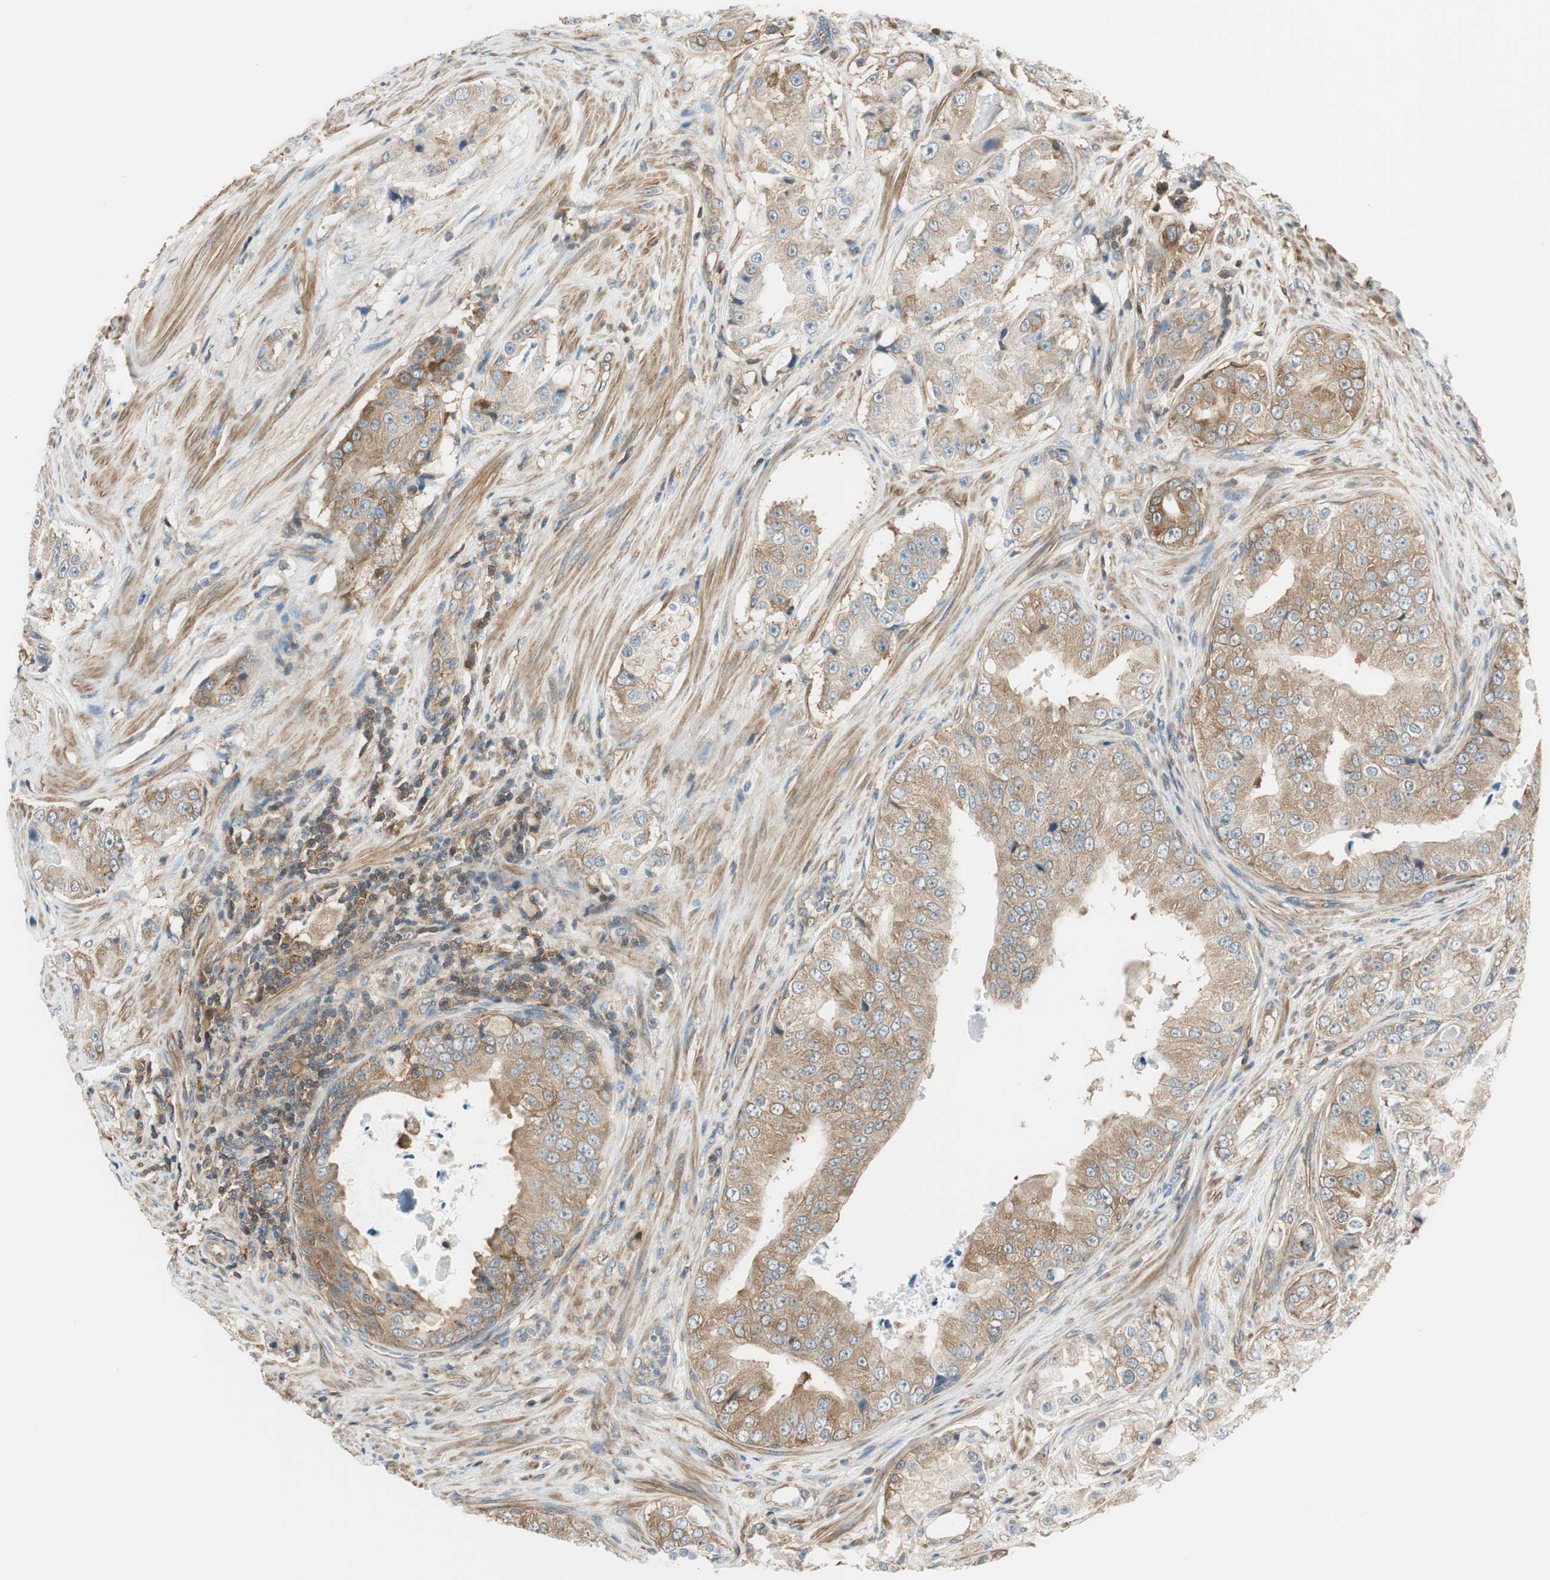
{"staining": {"intensity": "weak", "quantity": ">75%", "location": "cytoplasmic/membranous"}, "tissue": "prostate cancer", "cell_type": "Tumor cells", "image_type": "cancer", "snomed": [{"axis": "morphology", "description": "Adenocarcinoma, High grade"}, {"axis": "topography", "description": "Prostate"}], "caption": "The immunohistochemical stain highlights weak cytoplasmic/membranous staining in tumor cells of prostate cancer tissue.", "gene": "PI4K2B", "patient": {"sex": "male", "age": 73}}